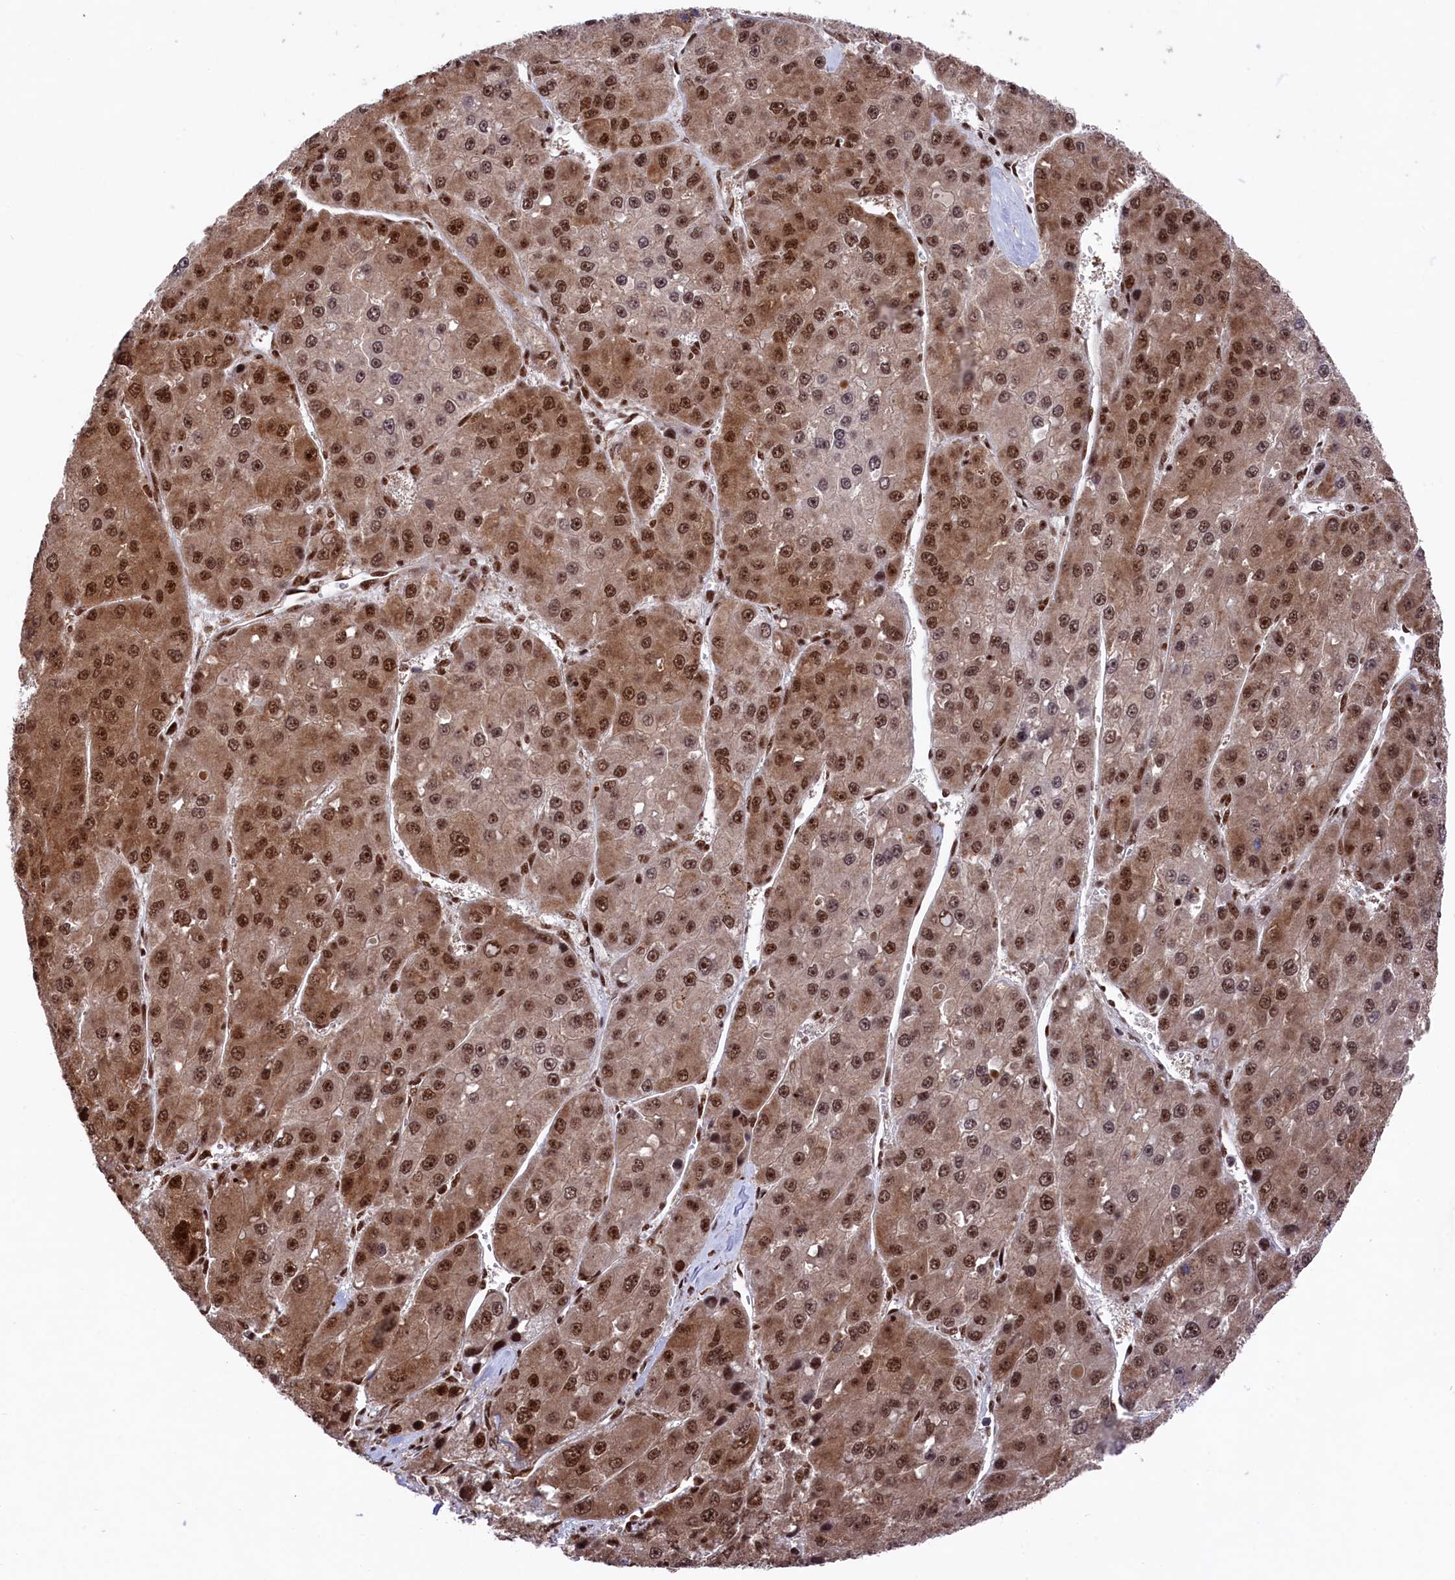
{"staining": {"intensity": "moderate", "quantity": ">75%", "location": "cytoplasmic/membranous,nuclear"}, "tissue": "liver cancer", "cell_type": "Tumor cells", "image_type": "cancer", "snomed": [{"axis": "morphology", "description": "Carcinoma, Hepatocellular, NOS"}, {"axis": "topography", "description": "Liver"}], "caption": "Immunohistochemical staining of human liver cancer displays moderate cytoplasmic/membranous and nuclear protein staining in about >75% of tumor cells.", "gene": "PRPF31", "patient": {"sex": "female", "age": 73}}